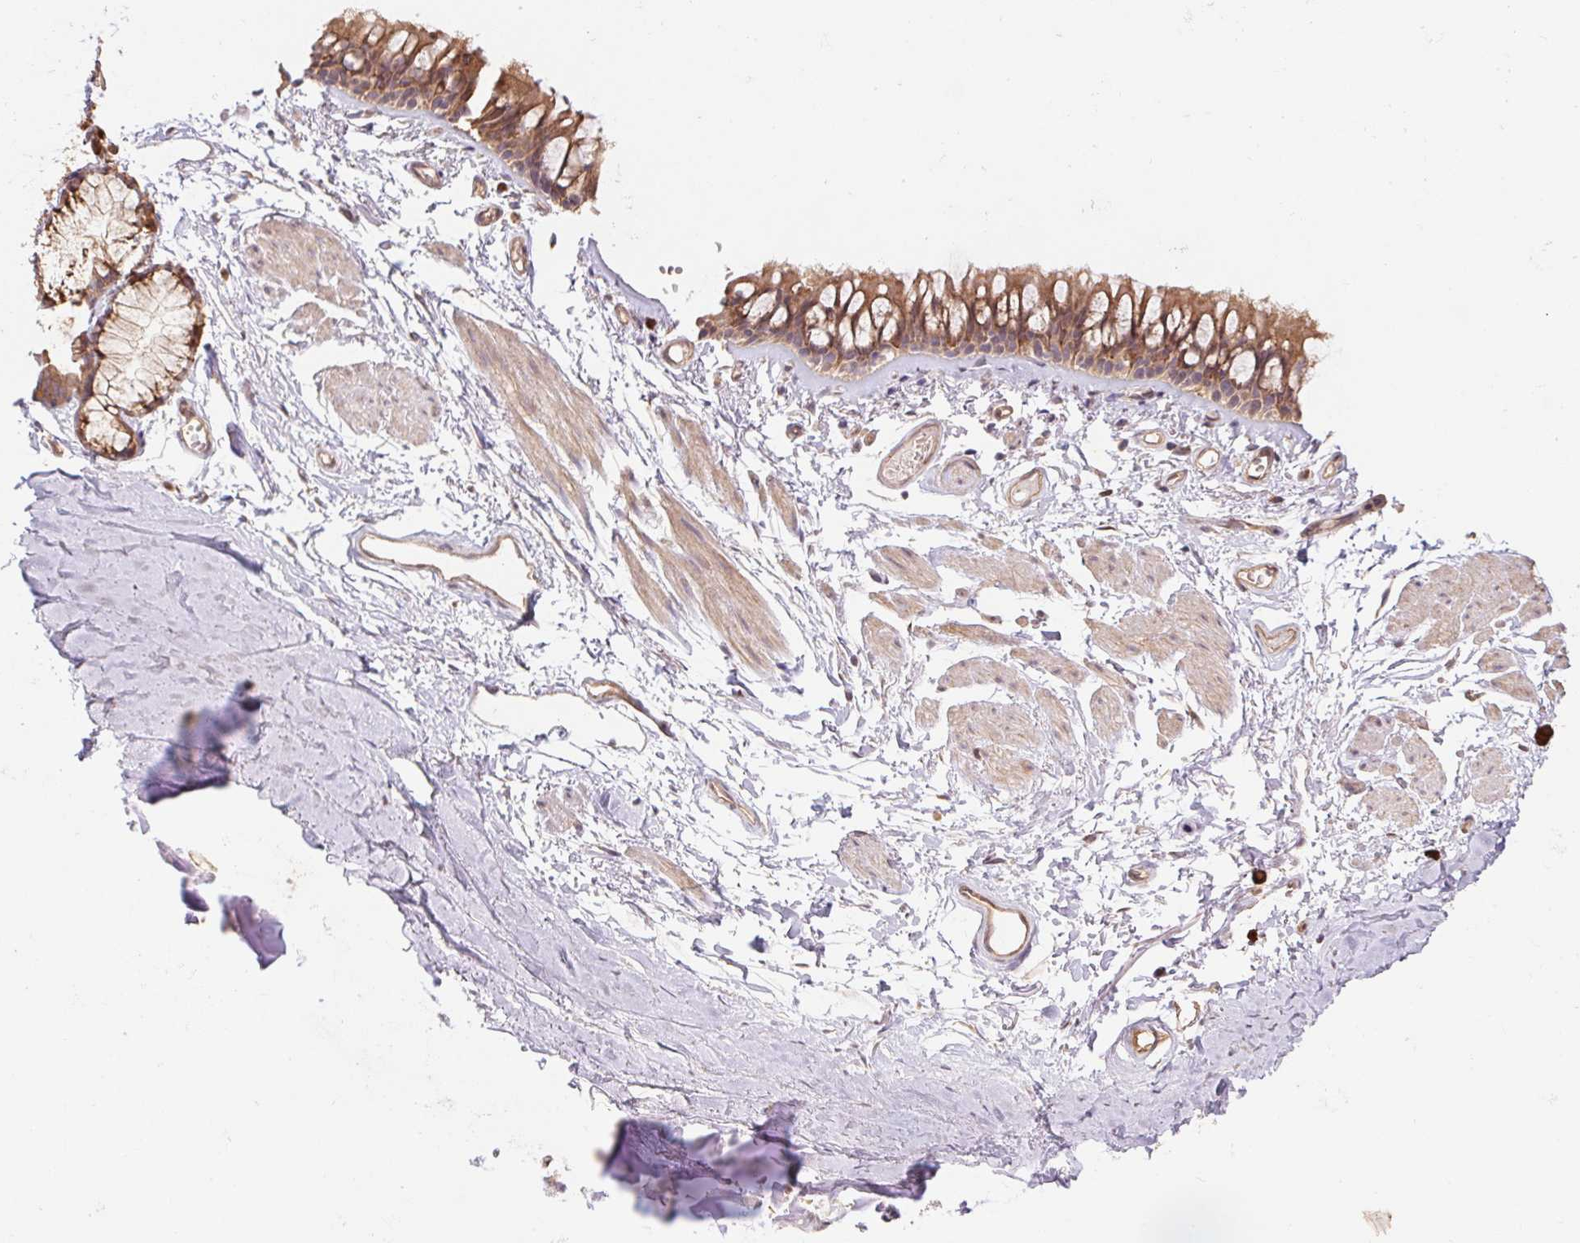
{"staining": {"intensity": "weak", "quantity": "25%-75%", "location": "cytoplasmic/membranous"}, "tissue": "adipose tissue", "cell_type": "Adipocytes", "image_type": "normal", "snomed": [{"axis": "morphology", "description": "Normal tissue, NOS"}, {"axis": "topography", "description": "Cartilage tissue"}, {"axis": "topography", "description": "Bronchus"}], "caption": "This image displays IHC staining of benign adipose tissue, with low weak cytoplasmic/membranous positivity in about 25%-75% of adipocytes.", "gene": "RRM1", "patient": {"sex": "female", "age": 79}}